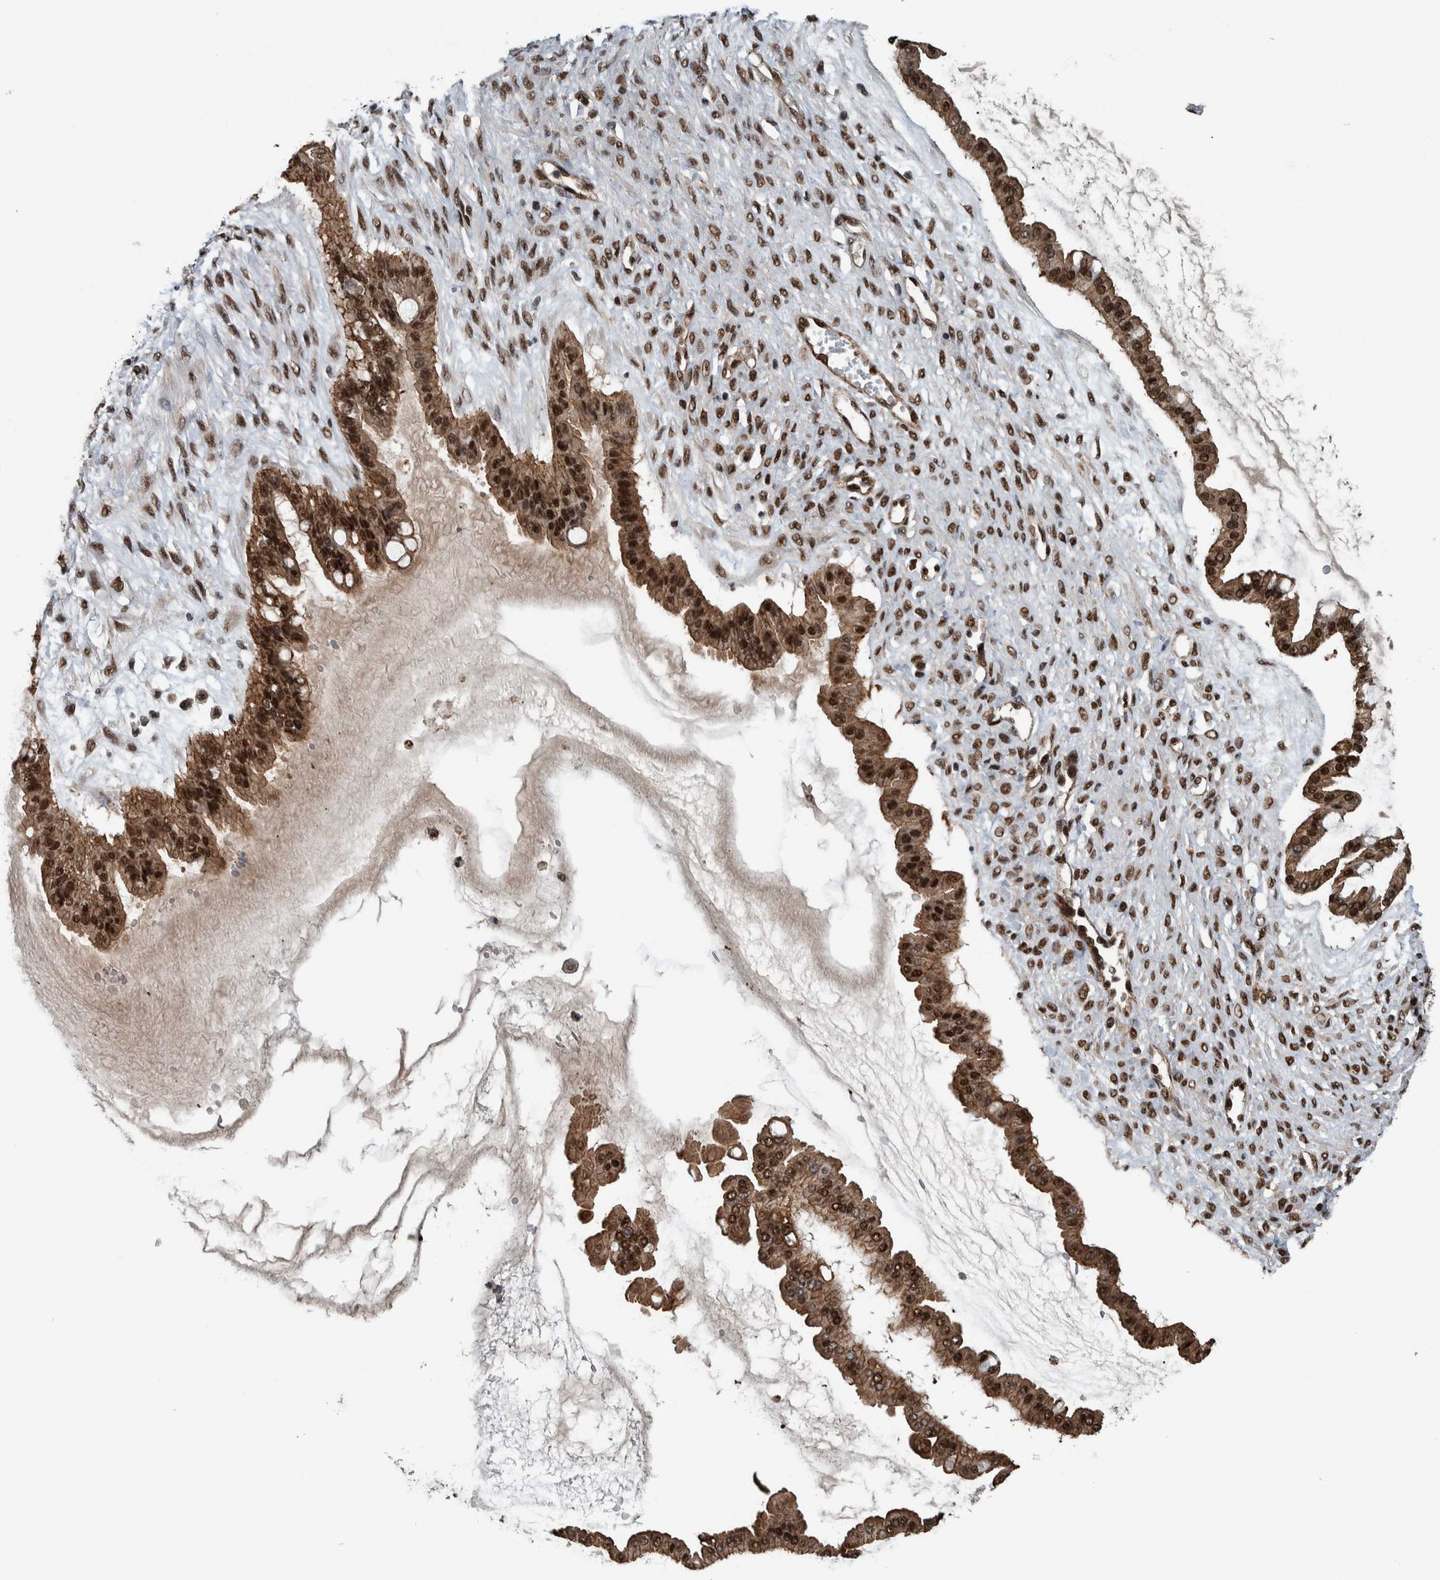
{"staining": {"intensity": "strong", "quantity": ">75%", "location": "cytoplasmic/membranous,nuclear"}, "tissue": "ovarian cancer", "cell_type": "Tumor cells", "image_type": "cancer", "snomed": [{"axis": "morphology", "description": "Cystadenocarcinoma, mucinous, NOS"}, {"axis": "topography", "description": "Ovary"}], "caption": "Mucinous cystadenocarcinoma (ovarian) stained for a protein (brown) displays strong cytoplasmic/membranous and nuclear positive positivity in approximately >75% of tumor cells.", "gene": "FAM135B", "patient": {"sex": "female", "age": 73}}